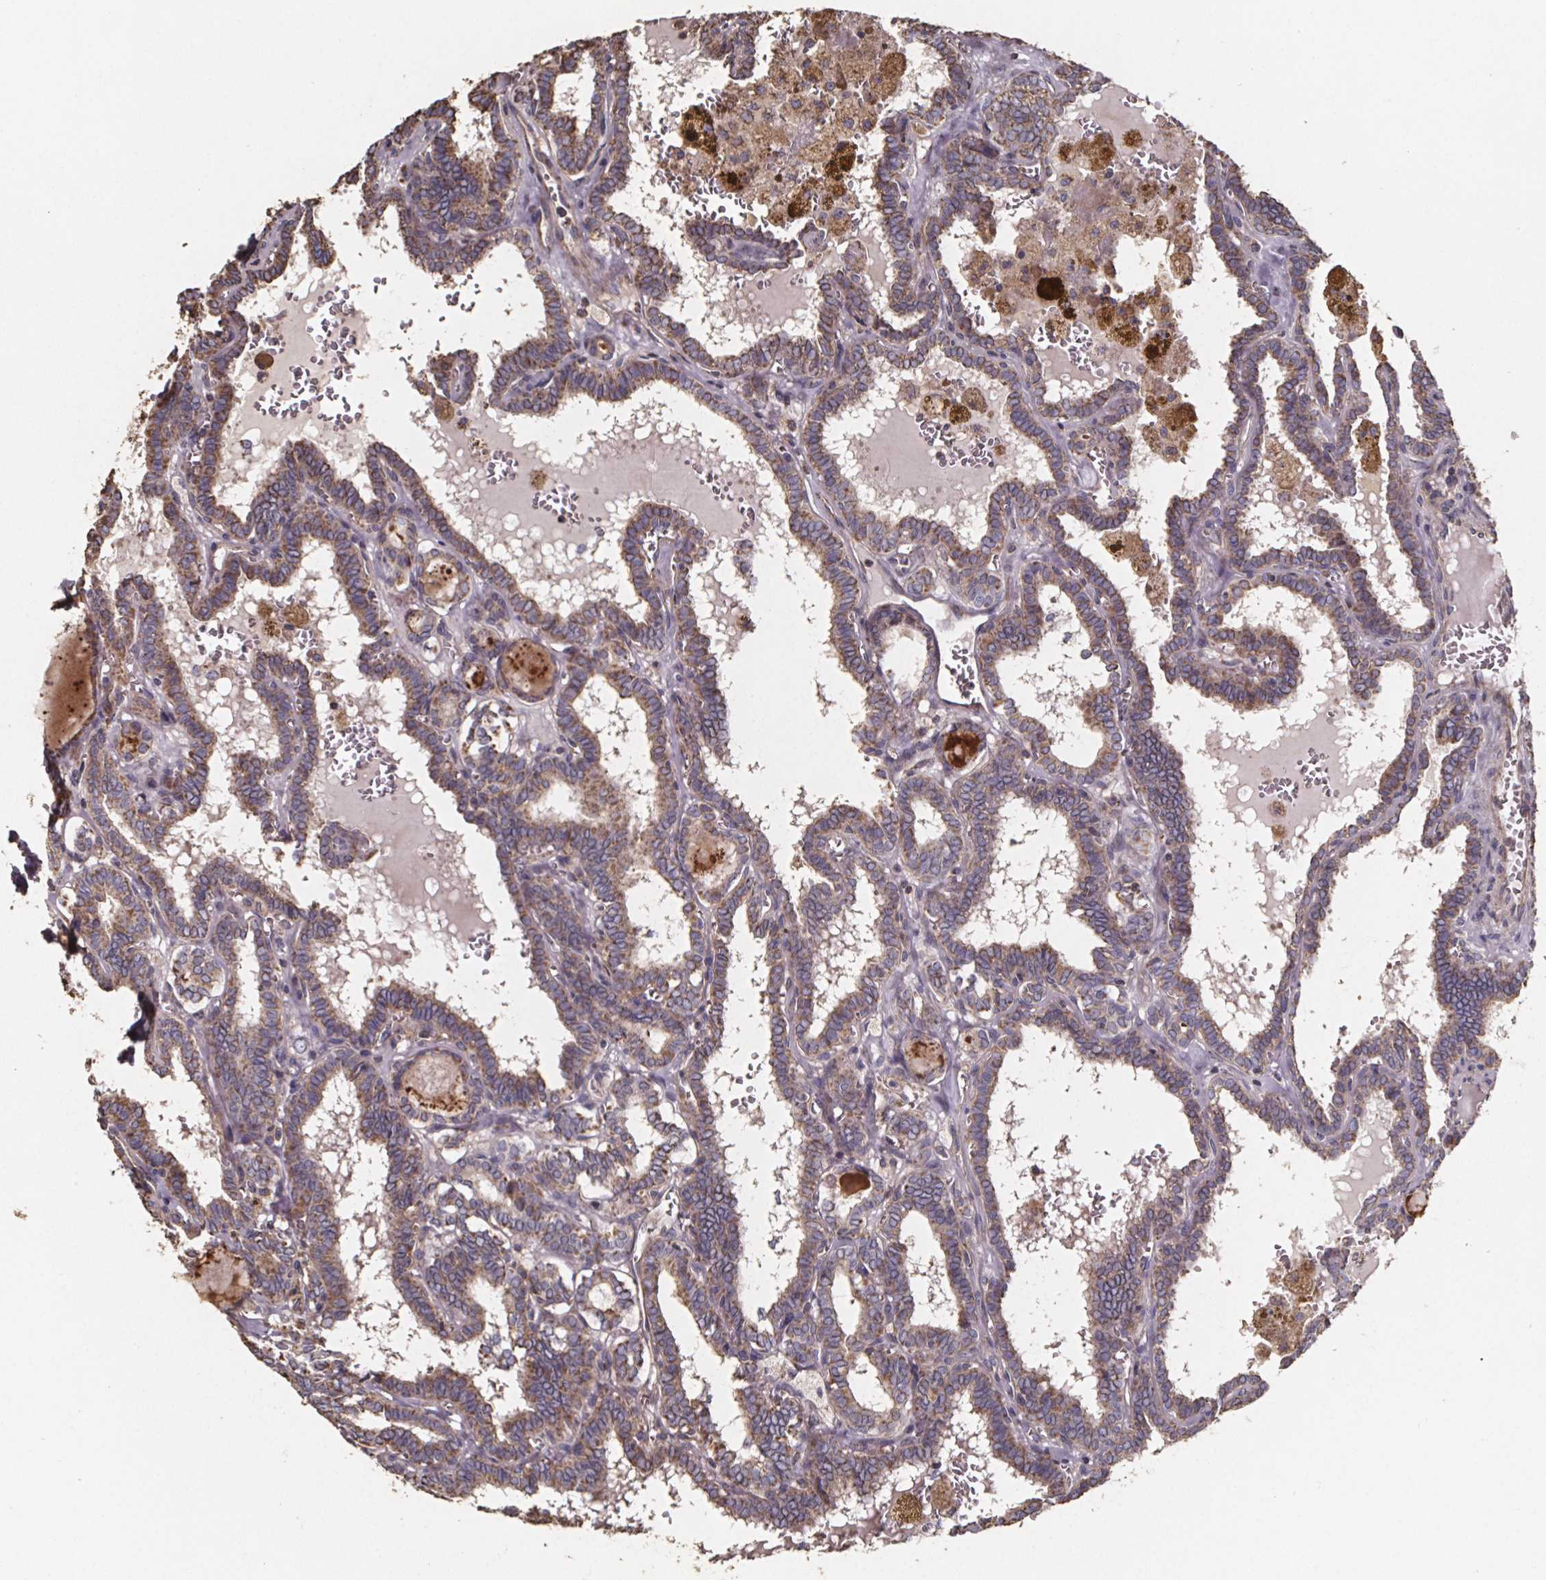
{"staining": {"intensity": "moderate", "quantity": ">75%", "location": "cytoplasmic/membranous"}, "tissue": "thyroid cancer", "cell_type": "Tumor cells", "image_type": "cancer", "snomed": [{"axis": "morphology", "description": "Papillary adenocarcinoma, NOS"}, {"axis": "topography", "description": "Thyroid gland"}], "caption": "The photomicrograph demonstrates immunohistochemical staining of thyroid papillary adenocarcinoma. There is moderate cytoplasmic/membranous expression is identified in approximately >75% of tumor cells.", "gene": "SLC35D2", "patient": {"sex": "female", "age": 39}}